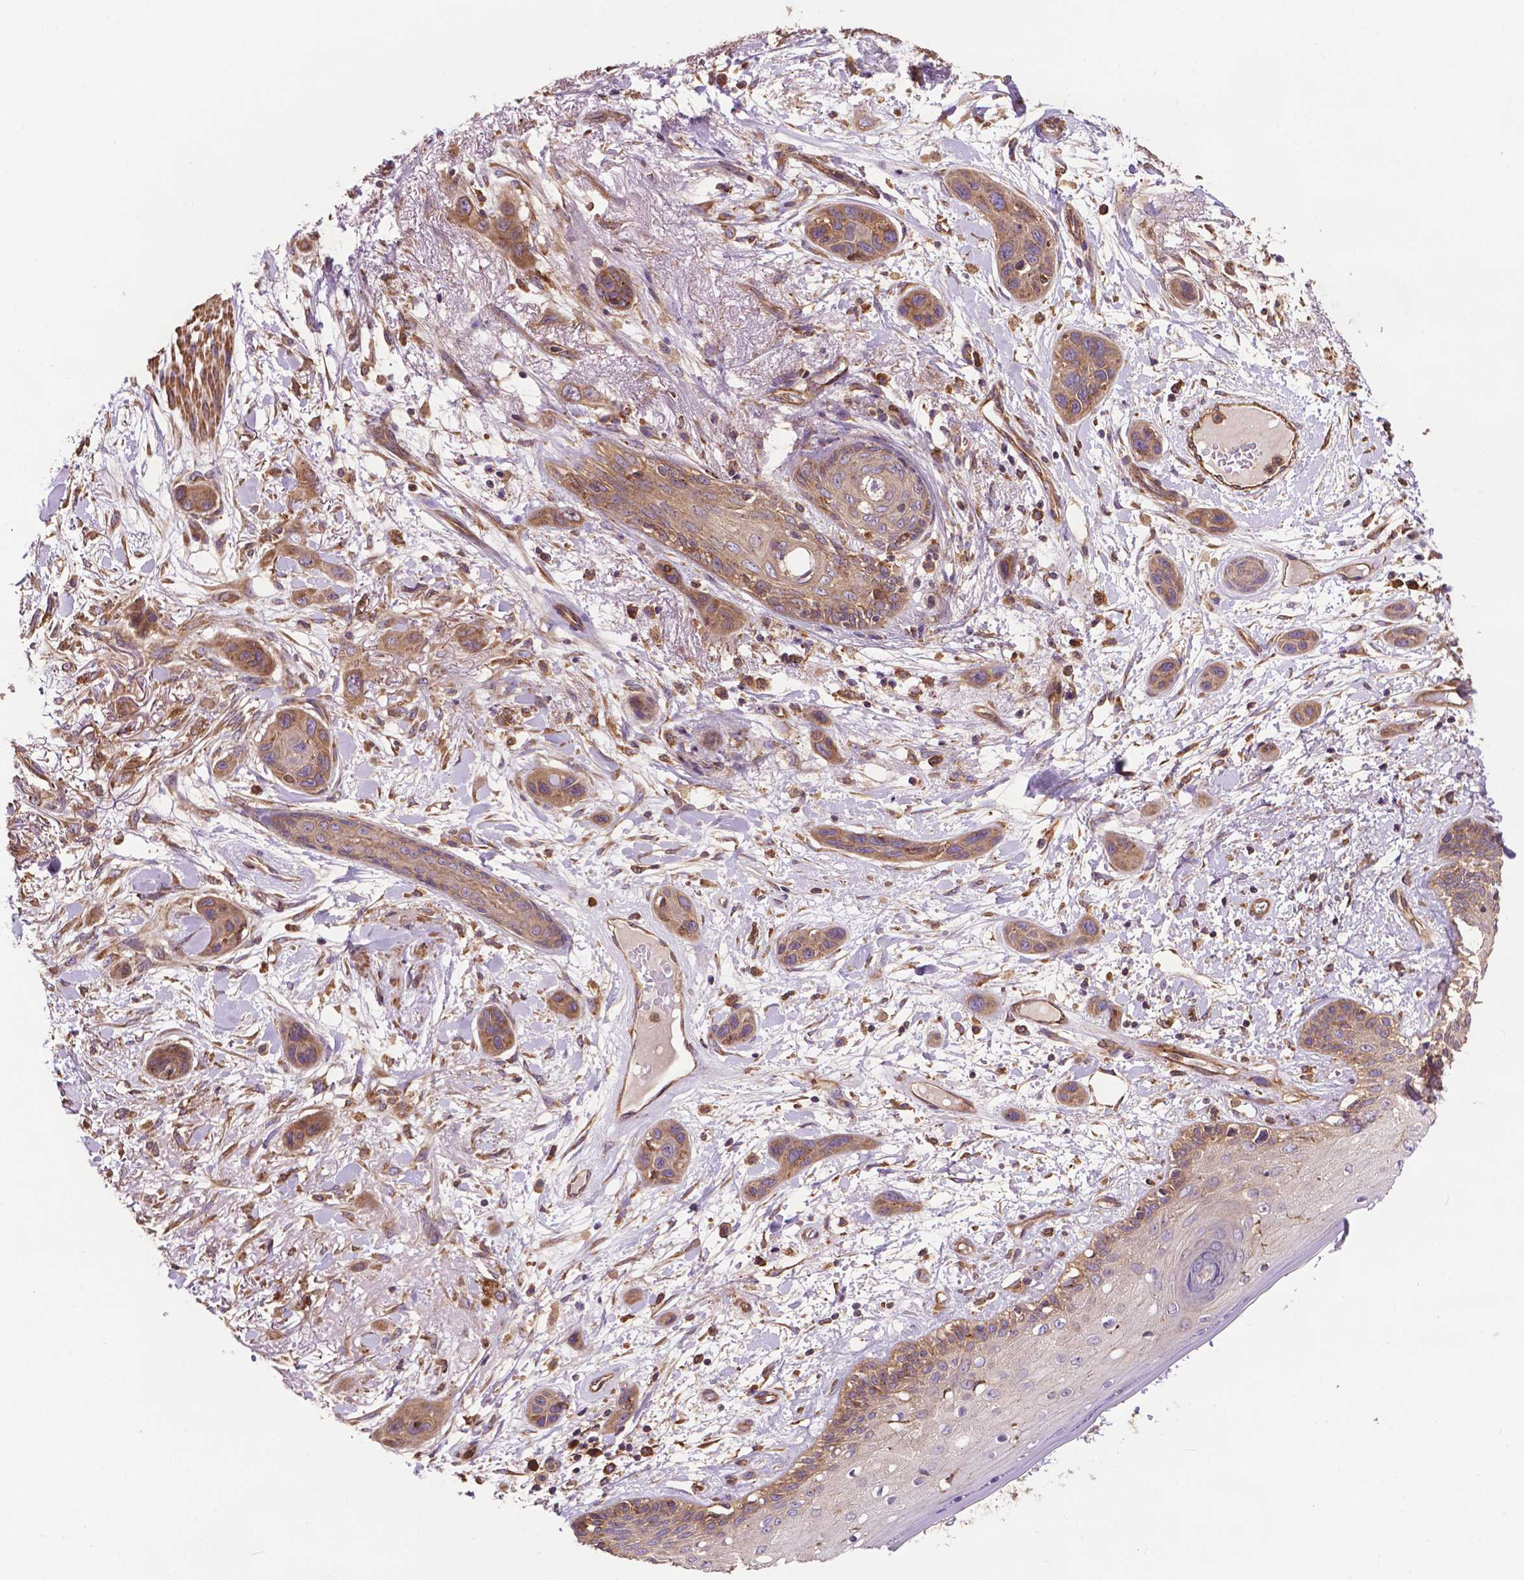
{"staining": {"intensity": "moderate", "quantity": ">75%", "location": "cytoplasmic/membranous"}, "tissue": "skin cancer", "cell_type": "Tumor cells", "image_type": "cancer", "snomed": [{"axis": "morphology", "description": "Squamous cell carcinoma, NOS"}, {"axis": "topography", "description": "Skin"}], "caption": "Immunohistochemical staining of human skin cancer reveals medium levels of moderate cytoplasmic/membranous protein expression in about >75% of tumor cells.", "gene": "CCDC71L", "patient": {"sex": "male", "age": 79}}